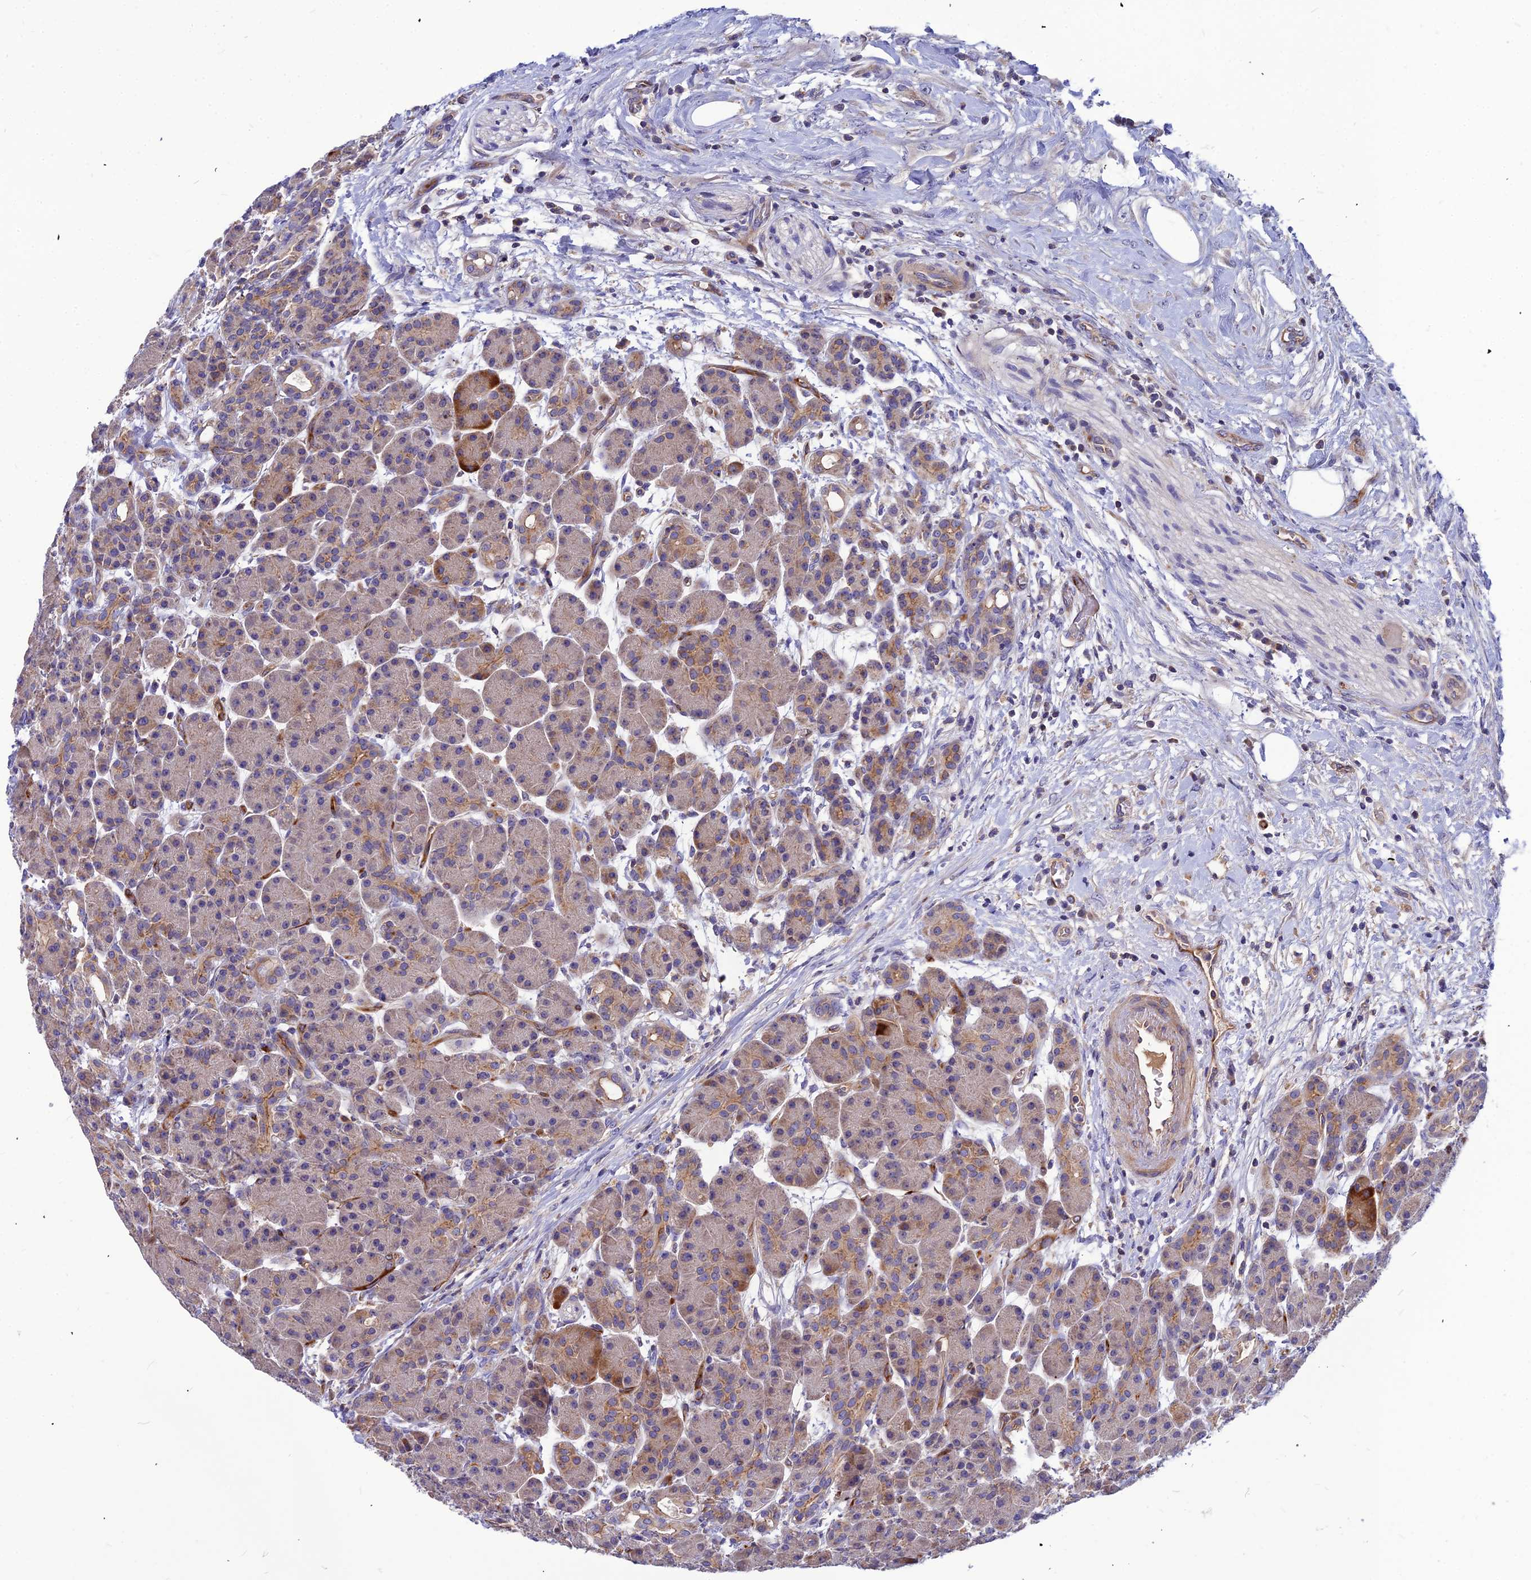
{"staining": {"intensity": "moderate", "quantity": "25%-75%", "location": "cytoplasmic/membranous"}, "tissue": "pancreas", "cell_type": "Exocrine glandular cells", "image_type": "normal", "snomed": [{"axis": "morphology", "description": "Normal tissue, NOS"}, {"axis": "topography", "description": "Pancreas"}], "caption": "Immunohistochemistry of normal pancreas shows medium levels of moderate cytoplasmic/membranous expression in approximately 25%-75% of exocrine glandular cells.", "gene": "ASPHD1", "patient": {"sex": "male", "age": 63}}